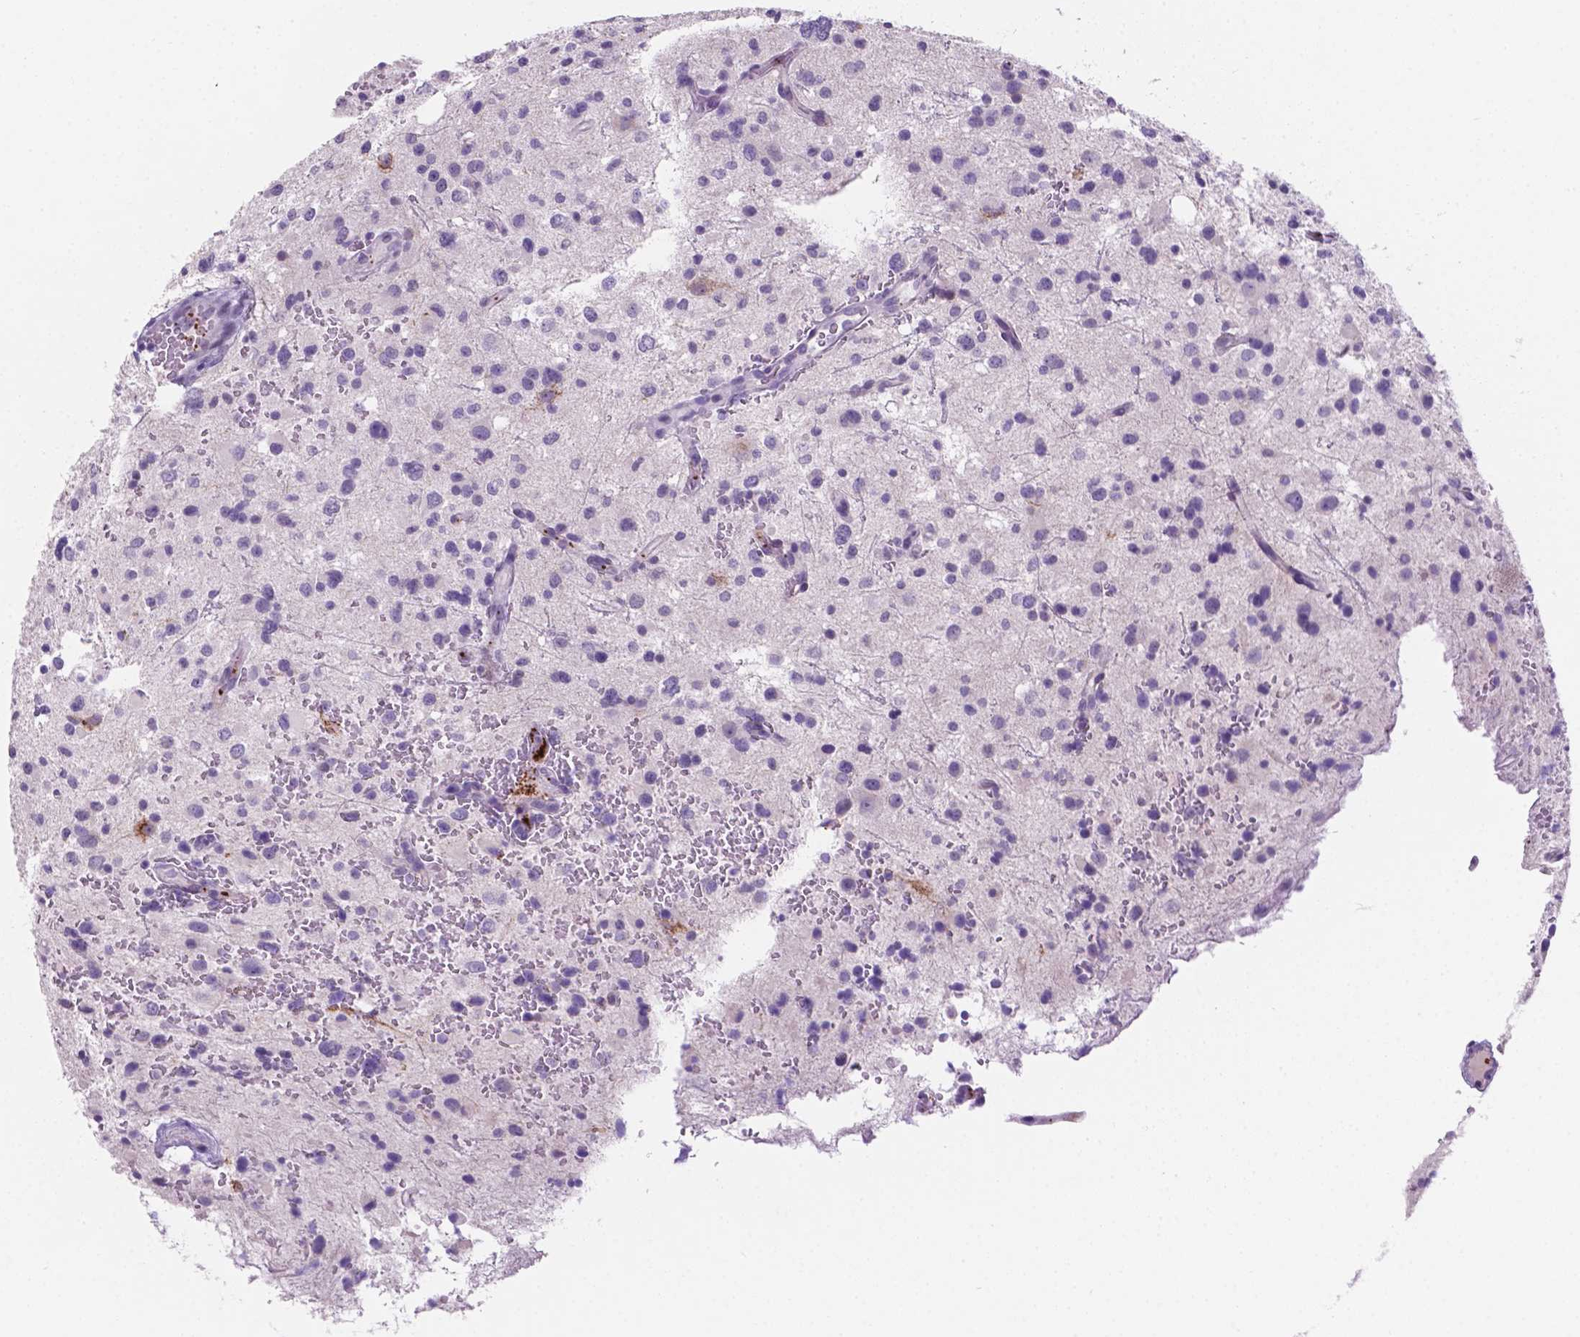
{"staining": {"intensity": "negative", "quantity": "none", "location": "none"}, "tissue": "glioma", "cell_type": "Tumor cells", "image_type": "cancer", "snomed": [{"axis": "morphology", "description": "Glioma, malignant, Low grade"}, {"axis": "topography", "description": "Brain"}], "caption": "A photomicrograph of human glioma is negative for staining in tumor cells.", "gene": "EBLN2", "patient": {"sex": "male", "age": 43}}